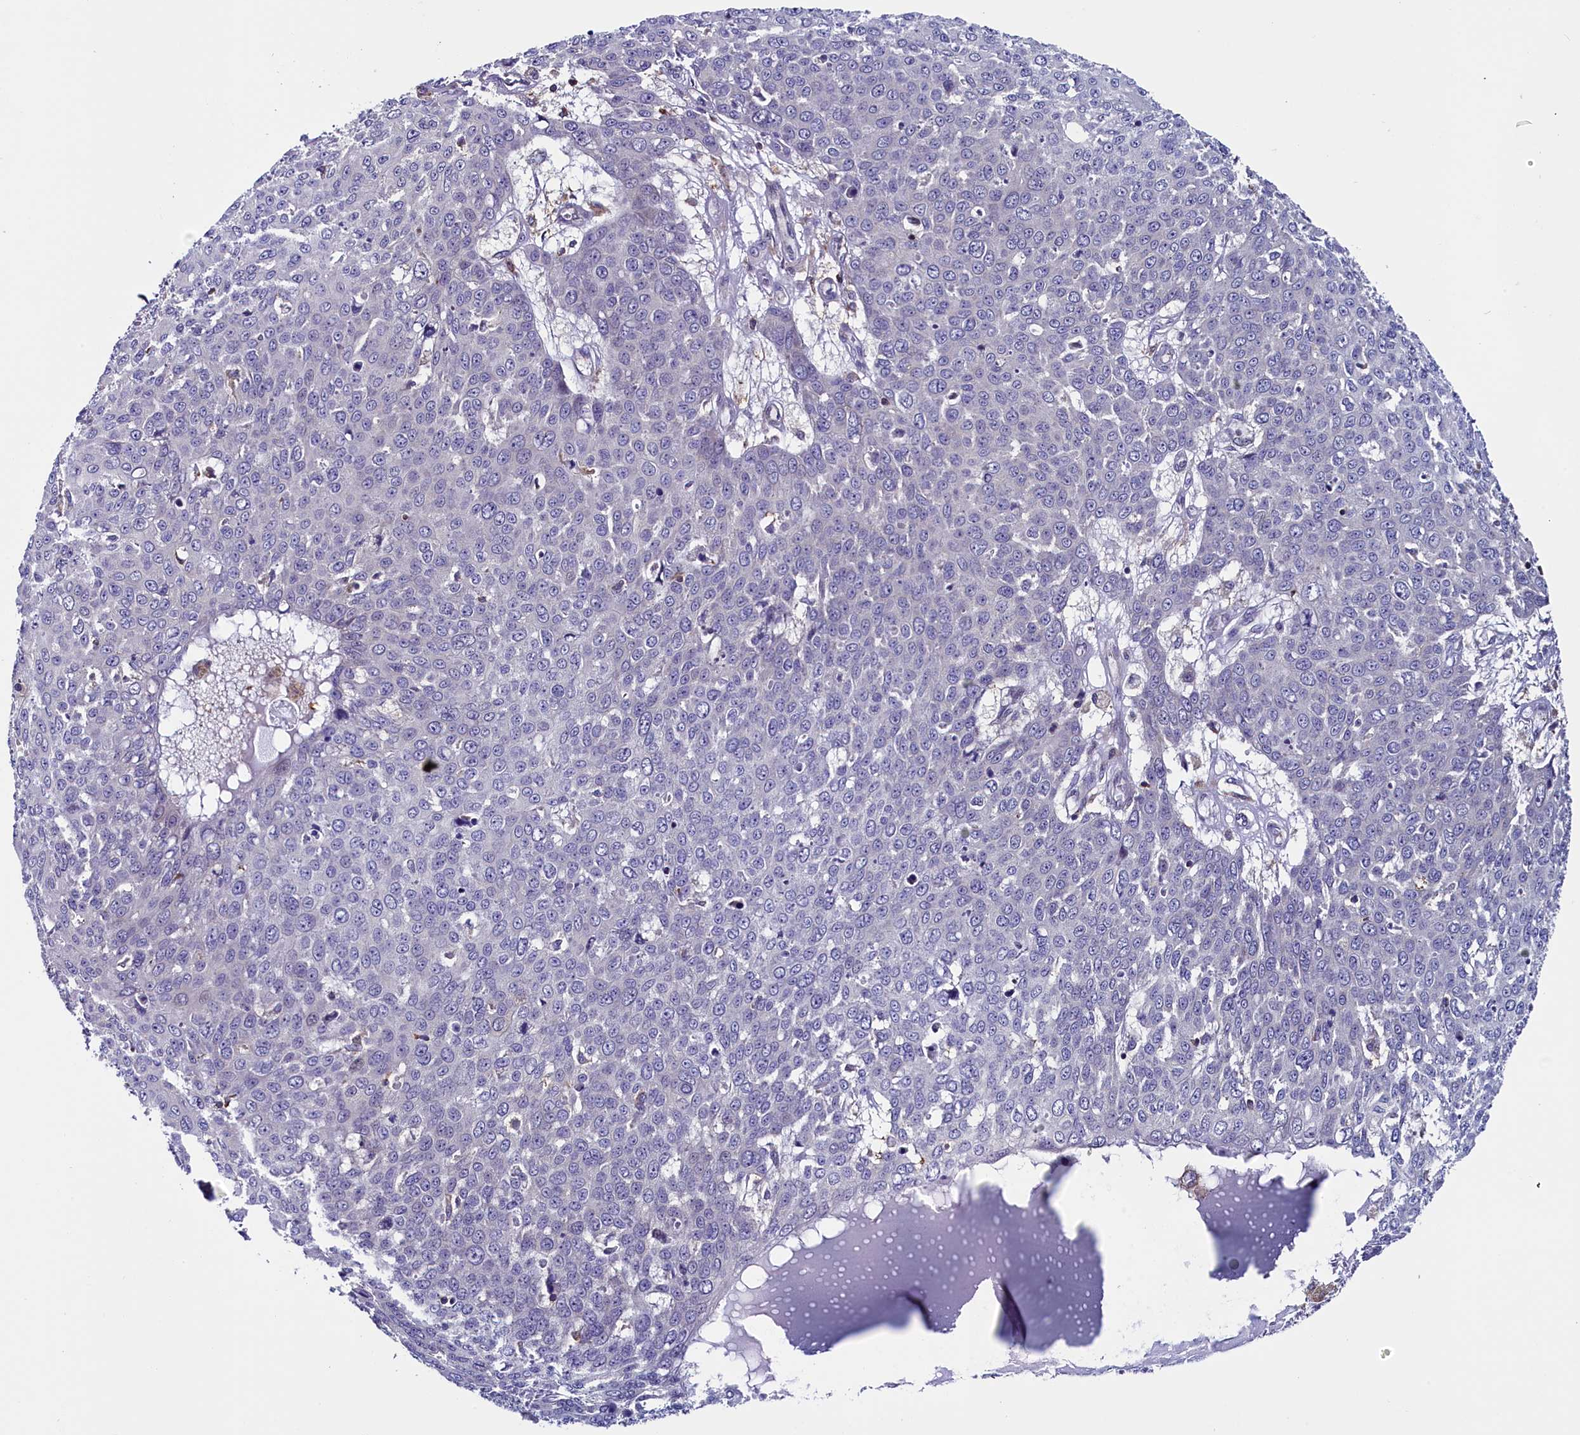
{"staining": {"intensity": "weak", "quantity": "<25%", "location": "cytoplasmic/membranous"}, "tissue": "skin cancer", "cell_type": "Tumor cells", "image_type": "cancer", "snomed": [{"axis": "morphology", "description": "Squamous cell carcinoma, NOS"}, {"axis": "topography", "description": "Skin"}], "caption": "DAB immunohistochemical staining of human skin cancer demonstrates no significant staining in tumor cells.", "gene": "CIAPIN1", "patient": {"sex": "male", "age": 71}}